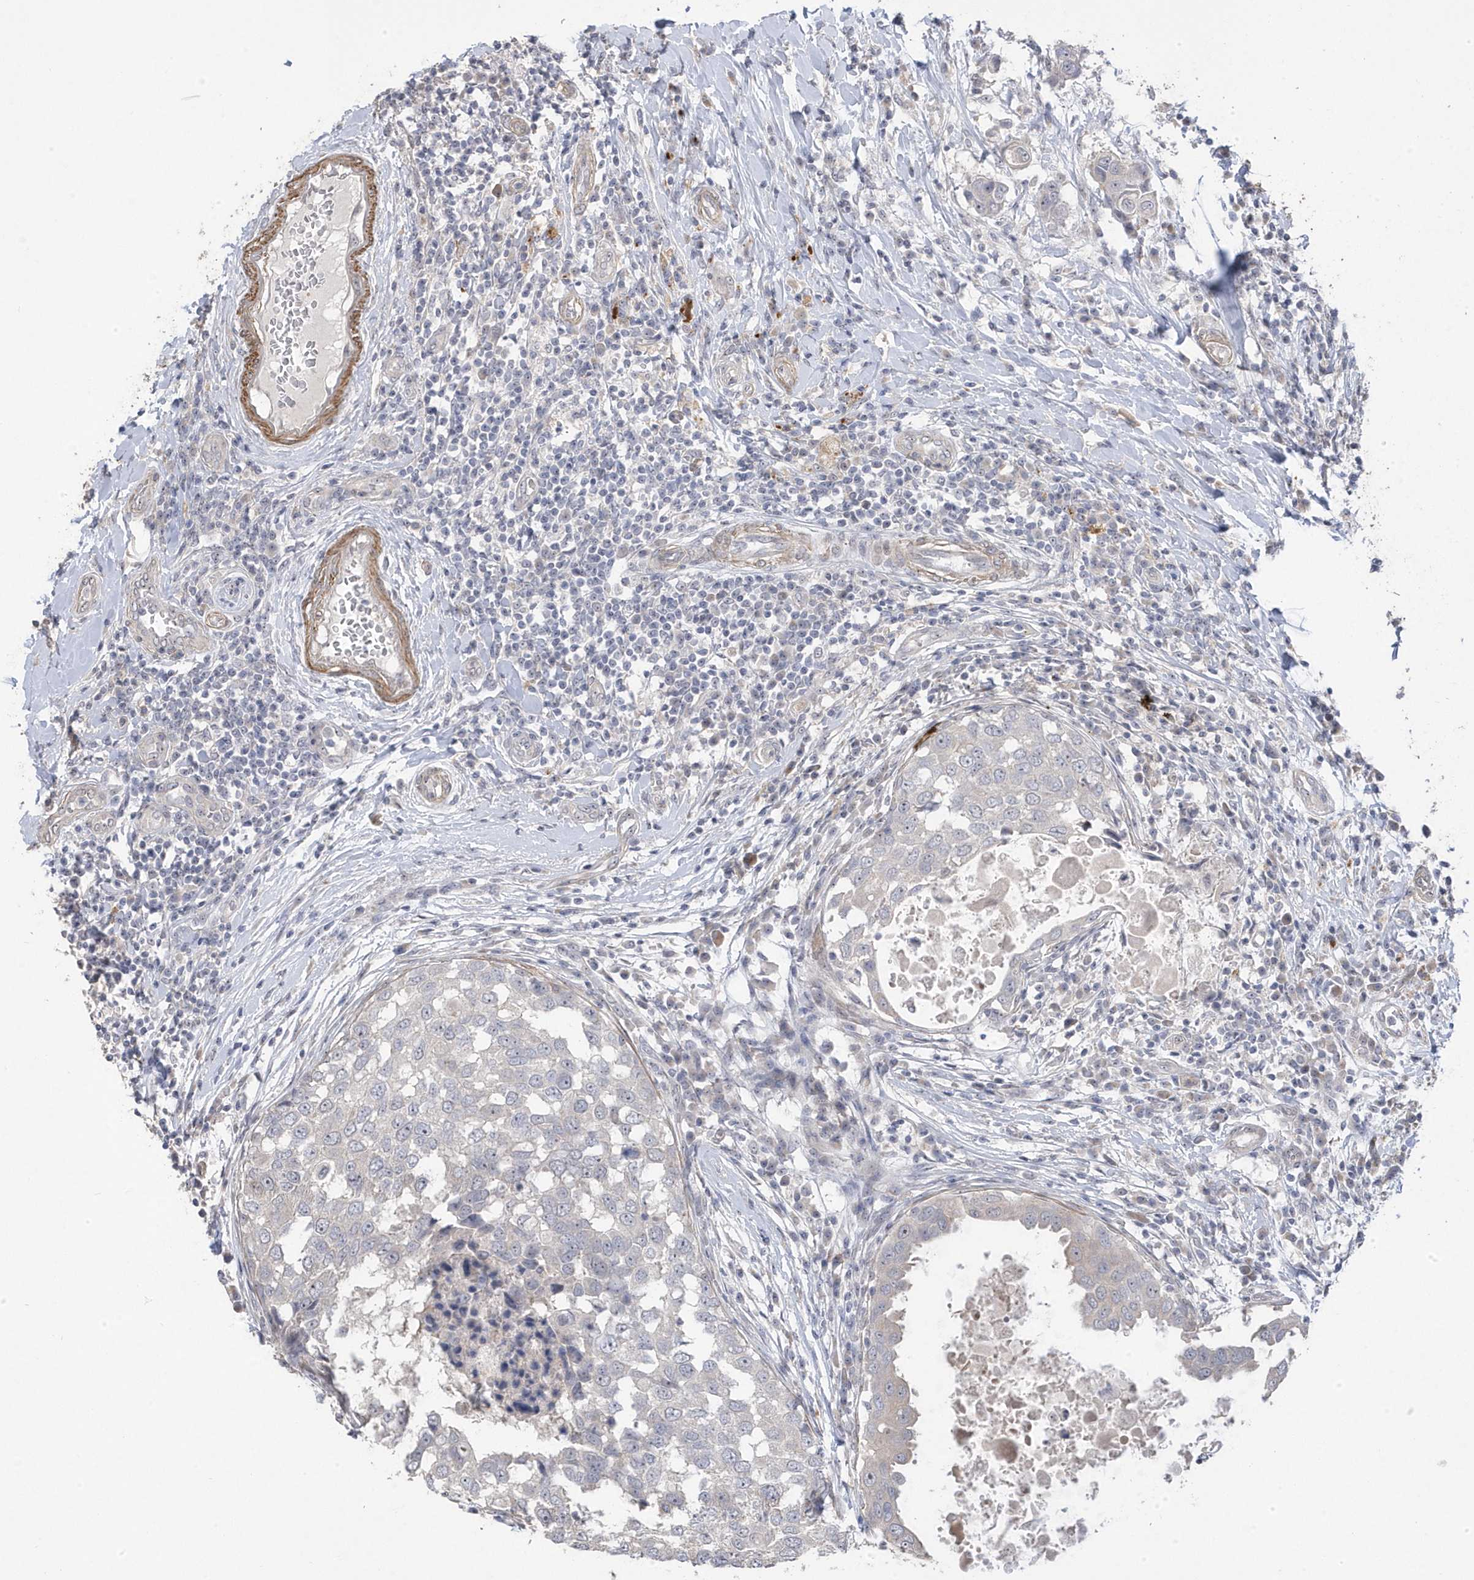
{"staining": {"intensity": "negative", "quantity": "none", "location": "none"}, "tissue": "breast cancer", "cell_type": "Tumor cells", "image_type": "cancer", "snomed": [{"axis": "morphology", "description": "Duct carcinoma"}, {"axis": "topography", "description": "Breast"}], "caption": "The image displays no significant staining in tumor cells of infiltrating ductal carcinoma (breast).", "gene": "GTPBP6", "patient": {"sex": "female", "age": 27}}